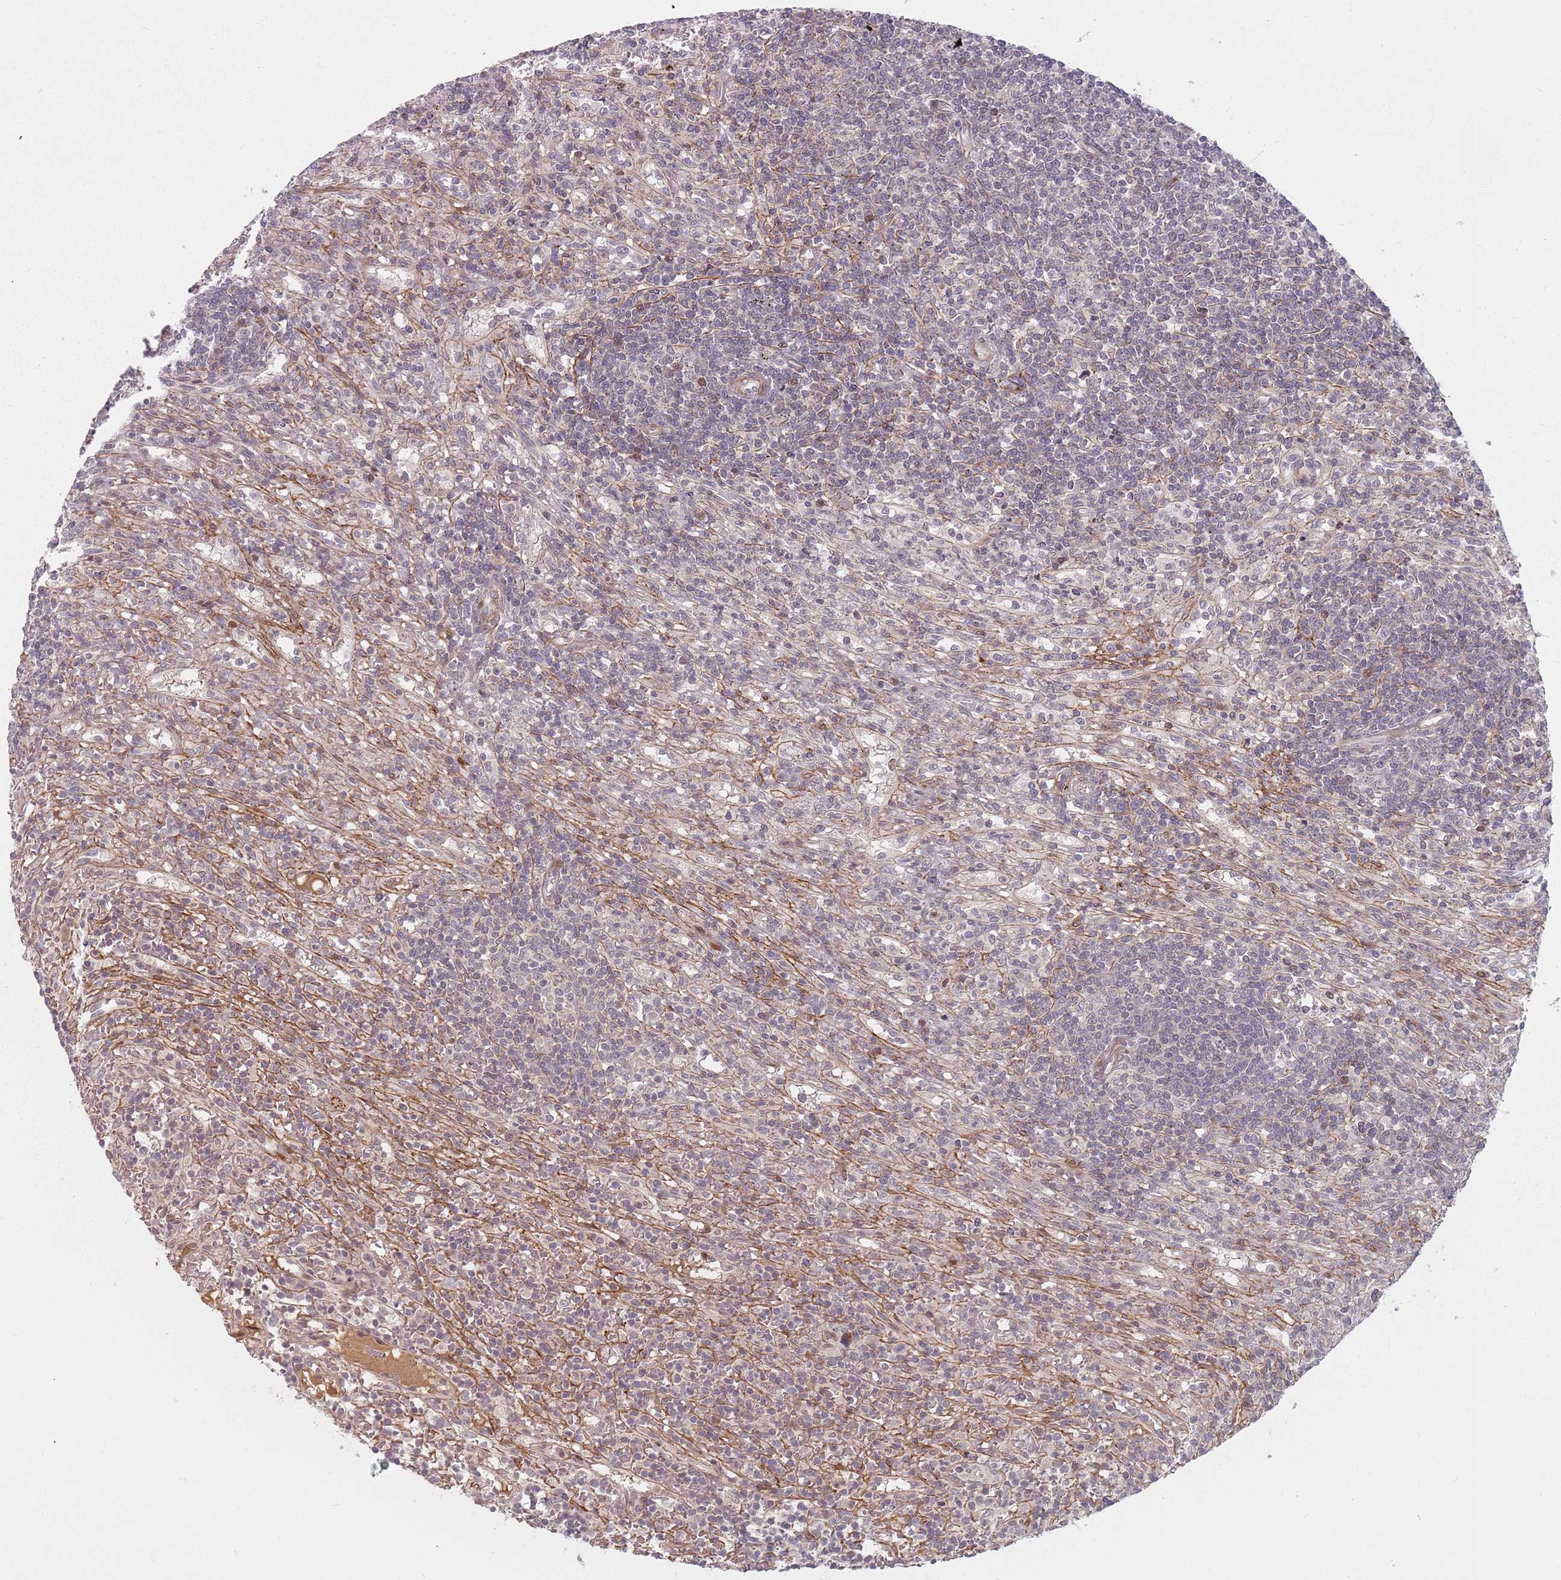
{"staining": {"intensity": "negative", "quantity": "none", "location": "none"}, "tissue": "lymphoma", "cell_type": "Tumor cells", "image_type": "cancer", "snomed": [{"axis": "morphology", "description": "Malignant lymphoma, non-Hodgkin's type, Low grade"}, {"axis": "topography", "description": "Spleen"}], "caption": "Immunohistochemistry (IHC) micrograph of neoplastic tissue: human low-grade malignant lymphoma, non-Hodgkin's type stained with DAB (3,3'-diaminobenzidine) exhibits no significant protein positivity in tumor cells. Brightfield microscopy of immunohistochemistry stained with DAB (3,3'-diaminobenzidine) (brown) and hematoxylin (blue), captured at high magnification.", "gene": "RPS6KA2", "patient": {"sex": "male", "age": 76}}